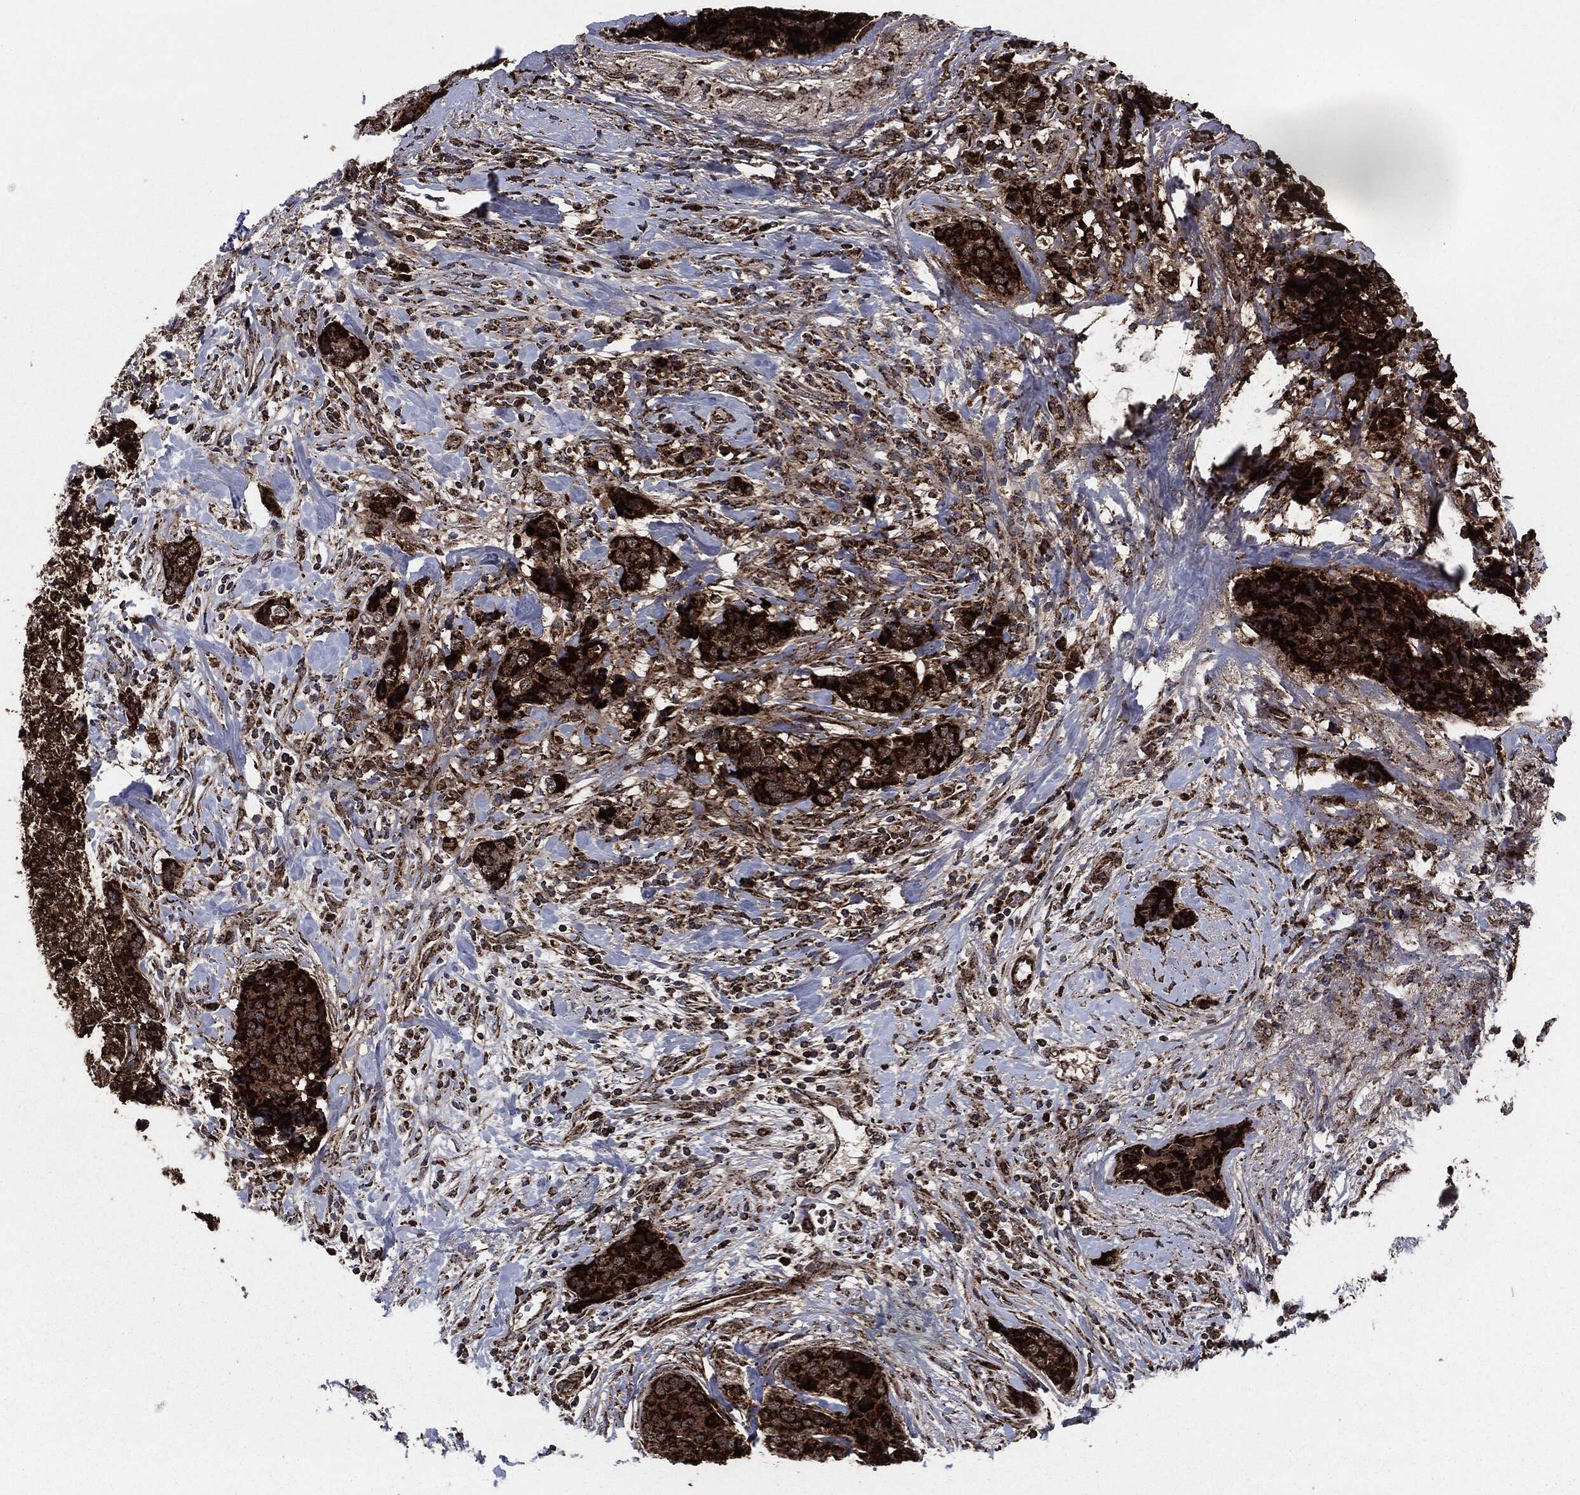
{"staining": {"intensity": "strong", "quantity": ">75%", "location": "cytoplasmic/membranous"}, "tissue": "breast cancer", "cell_type": "Tumor cells", "image_type": "cancer", "snomed": [{"axis": "morphology", "description": "Lobular carcinoma"}, {"axis": "topography", "description": "Breast"}], "caption": "Lobular carcinoma (breast) stained for a protein (brown) reveals strong cytoplasmic/membranous positive expression in about >75% of tumor cells.", "gene": "FH", "patient": {"sex": "female", "age": 59}}